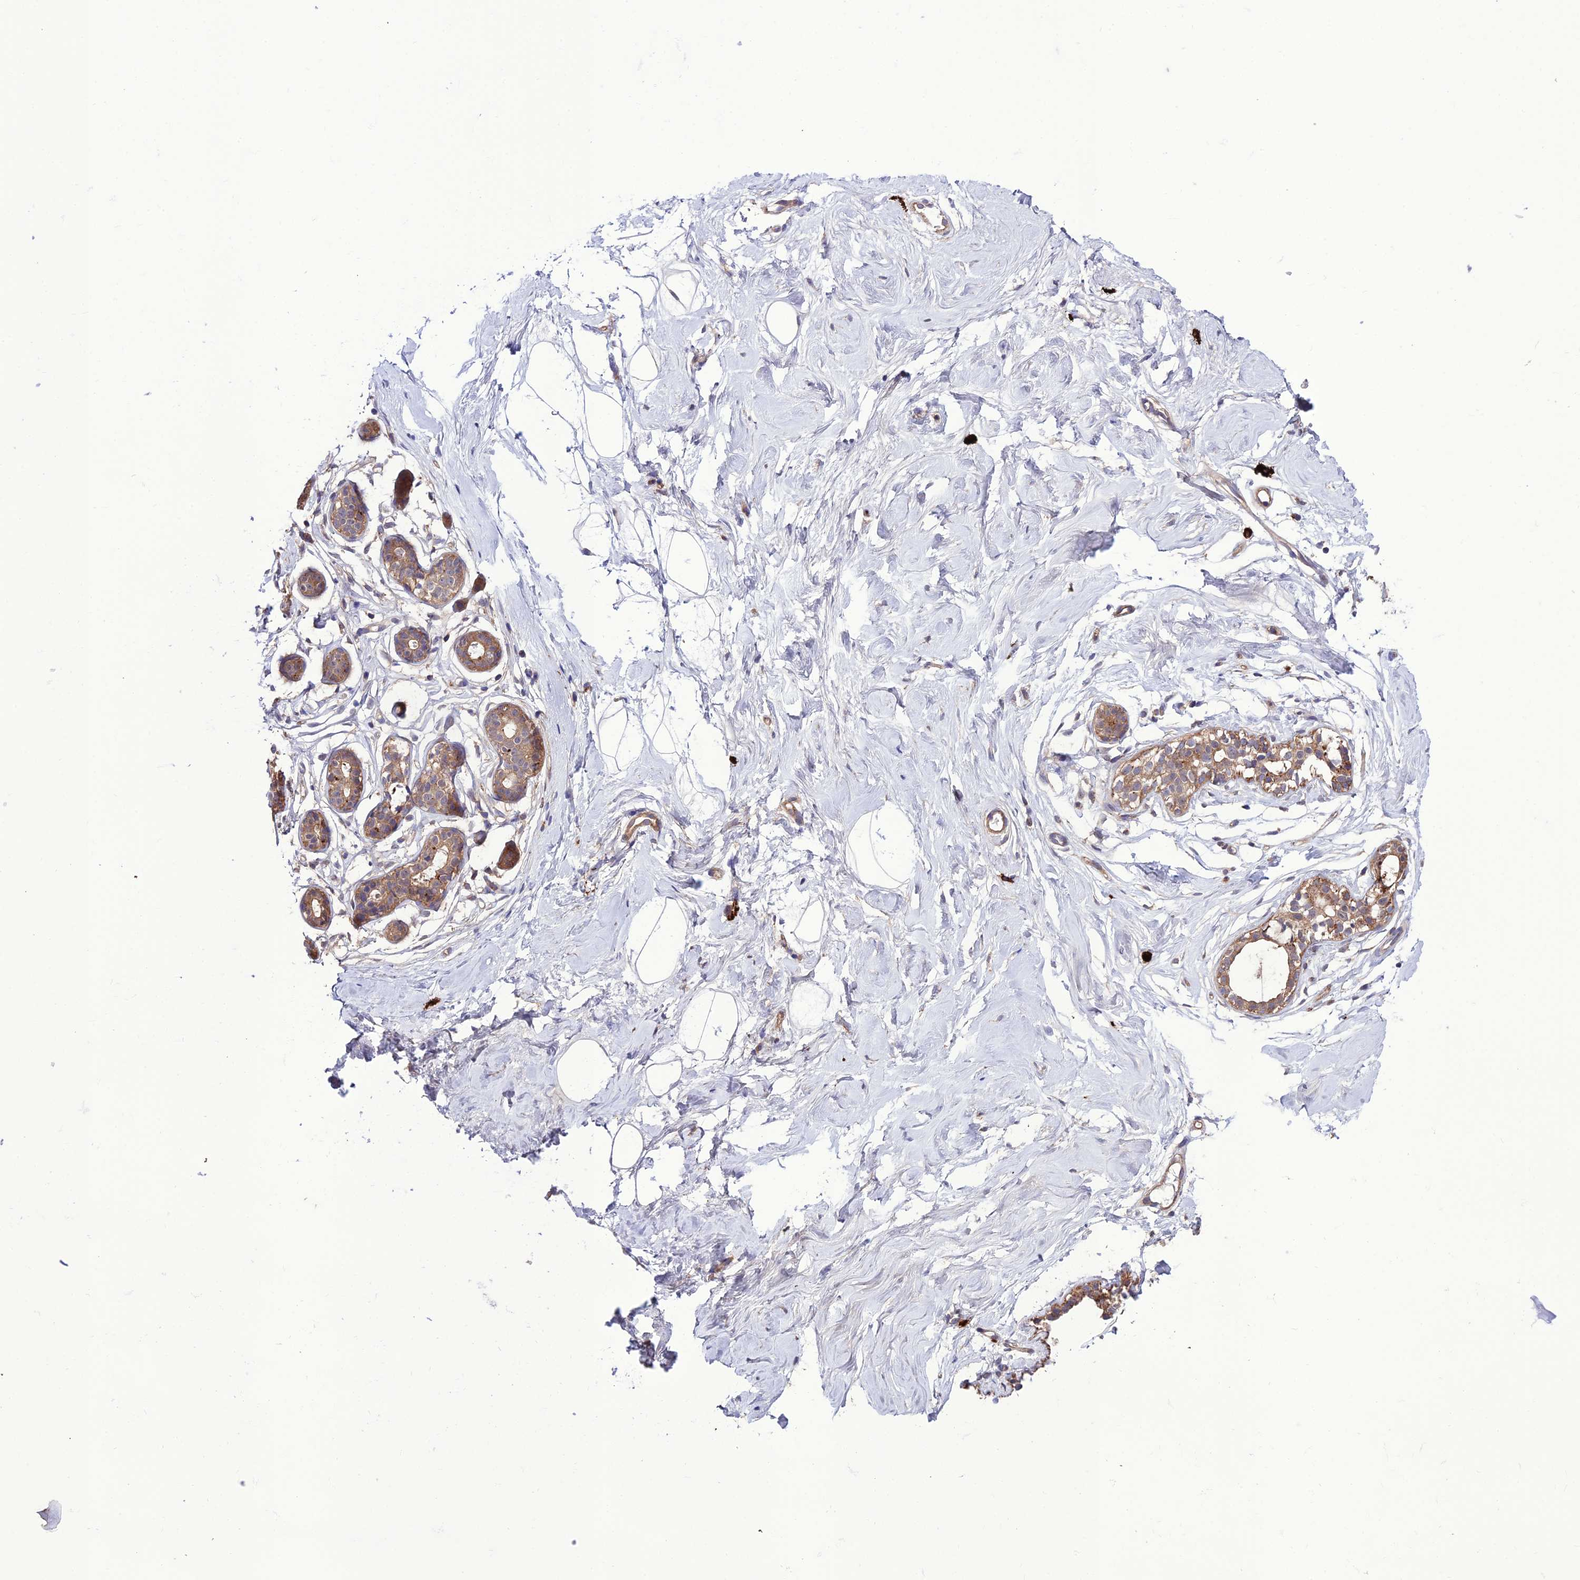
{"staining": {"intensity": "negative", "quantity": "none", "location": "none"}, "tissue": "breast", "cell_type": "Adipocytes", "image_type": "normal", "snomed": [{"axis": "morphology", "description": "Normal tissue, NOS"}, {"axis": "morphology", "description": "Adenoma, NOS"}, {"axis": "topography", "description": "Breast"}], "caption": "The histopathology image demonstrates no staining of adipocytes in unremarkable breast.", "gene": "PPIL3", "patient": {"sex": "female", "age": 23}}